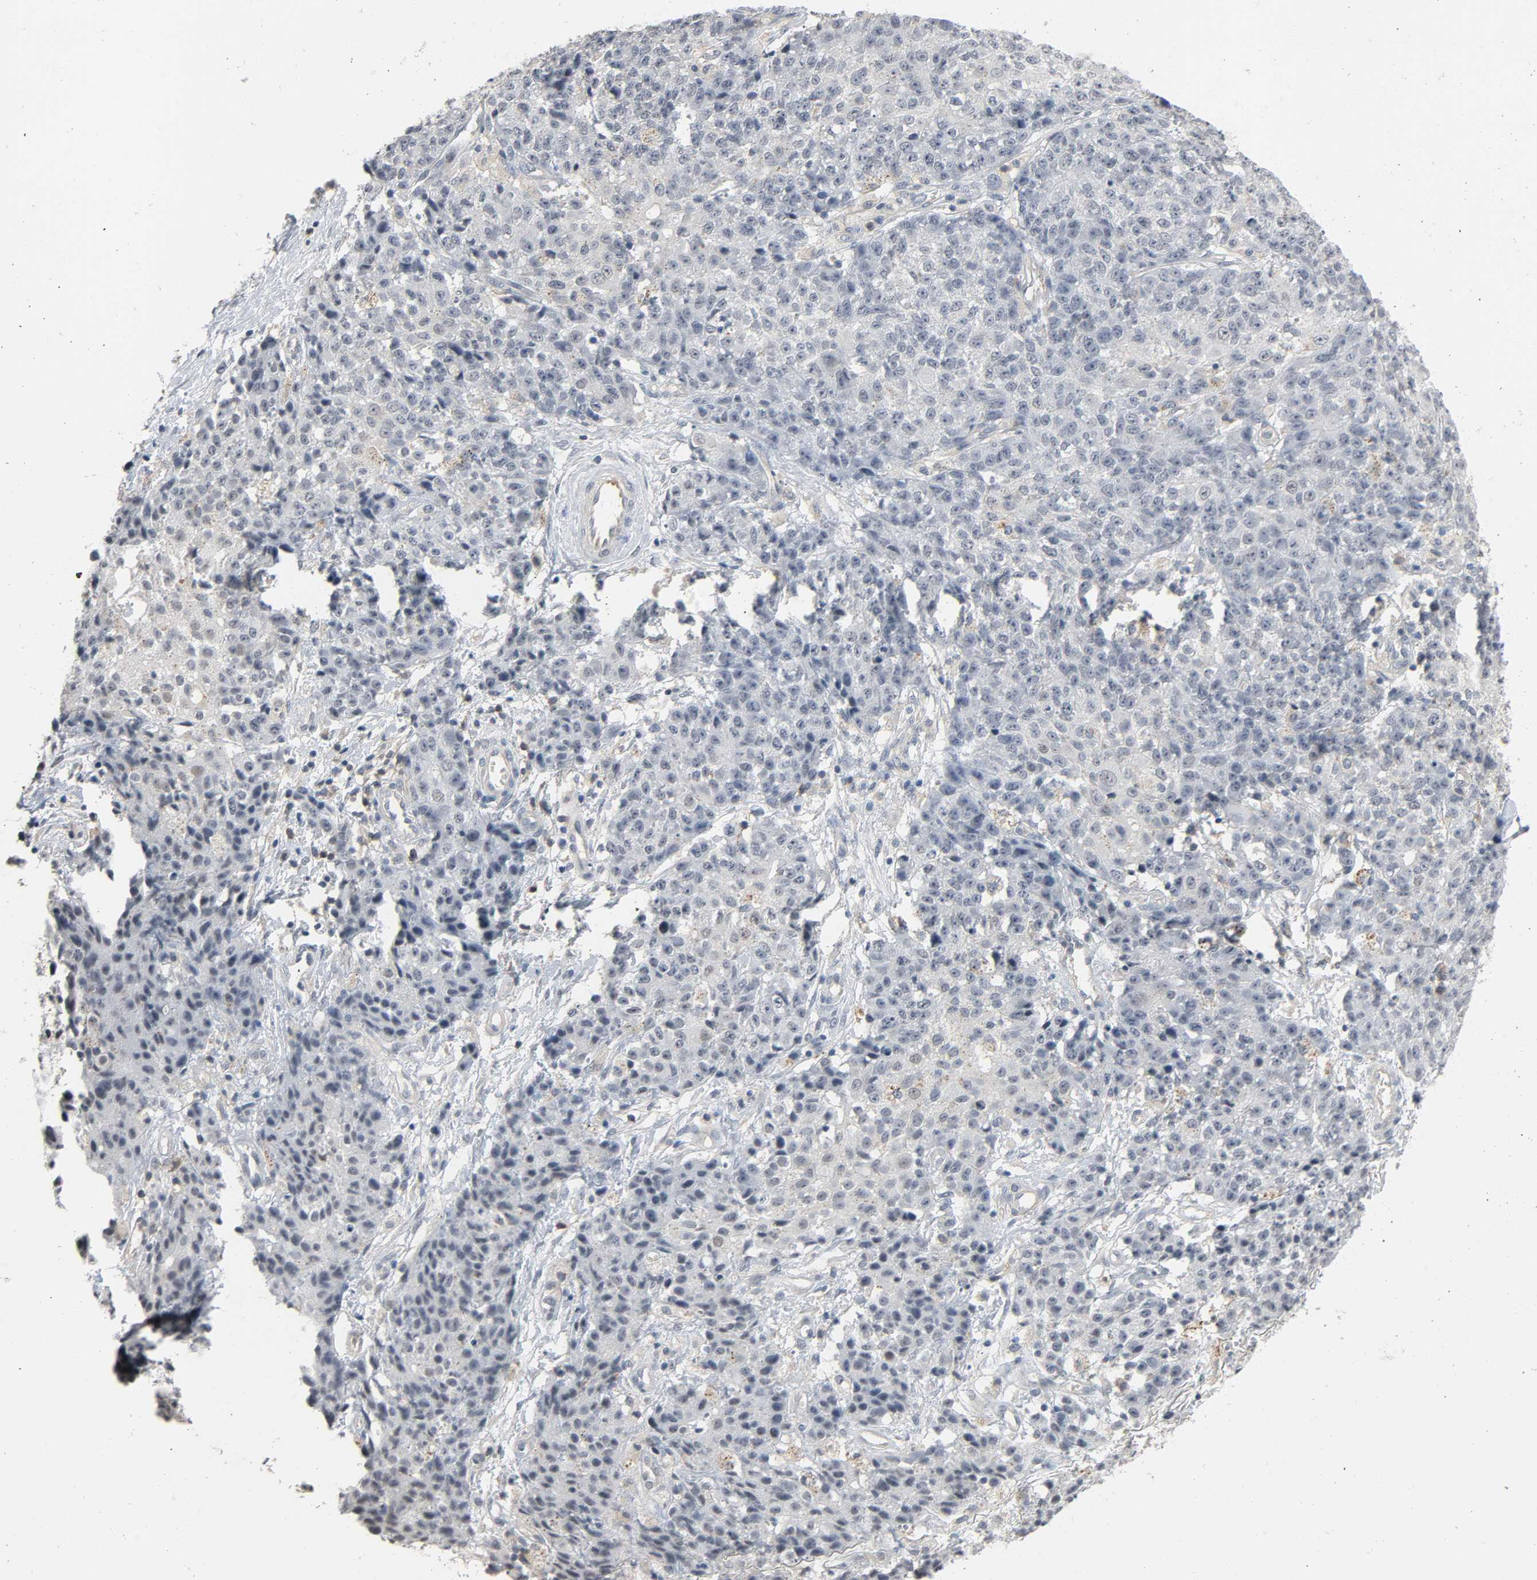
{"staining": {"intensity": "weak", "quantity": "<25%", "location": "cytoplasmic/membranous"}, "tissue": "ovarian cancer", "cell_type": "Tumor cells", "image_type": "cancer", "snomed": [{"axis": "morphology", "description": "Carcinoma, endometroid"}, {"axis": "topography", "description": "Ovary"}], "caption": "High magnification brightfield microscopy of endometroid carcinoma (ovarian) stained with DAB (3,3'-diaminobenzidine) (brown) and counterstained with hematoxylin (blue): tumor cells show no significant staining.", "gene": "CD4", "patient": {"sex": "female", "age": 42}}